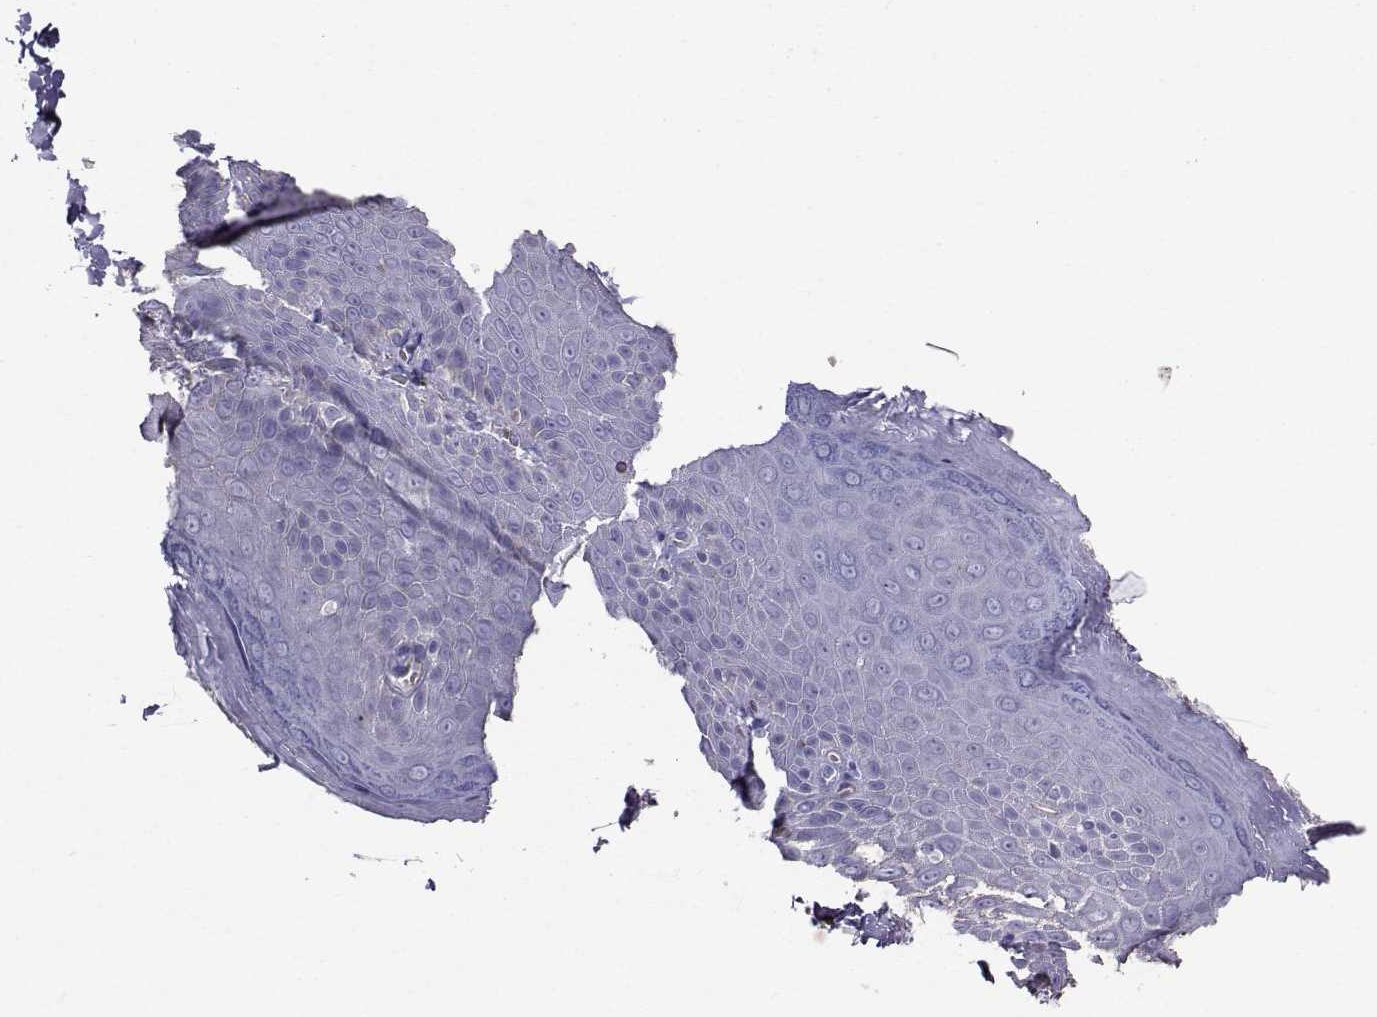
{"staining": {"intensity": "negative", "quantity": "none", "location": "none"}, "tissue": "skin", "cell_type": "Epidermal cells", "image_type": "normal", "snomed": [{"axis": "morphology", "description": "Normal tissue, NOS"}, {"axis": "topography", "description": "Anal"}], "caption": "Epidermal cells show no significant staining in normal skin. Nuclei are stained in blue.", "gene": "CLUL1", "patient": {"sex": "male", "age": 53}}